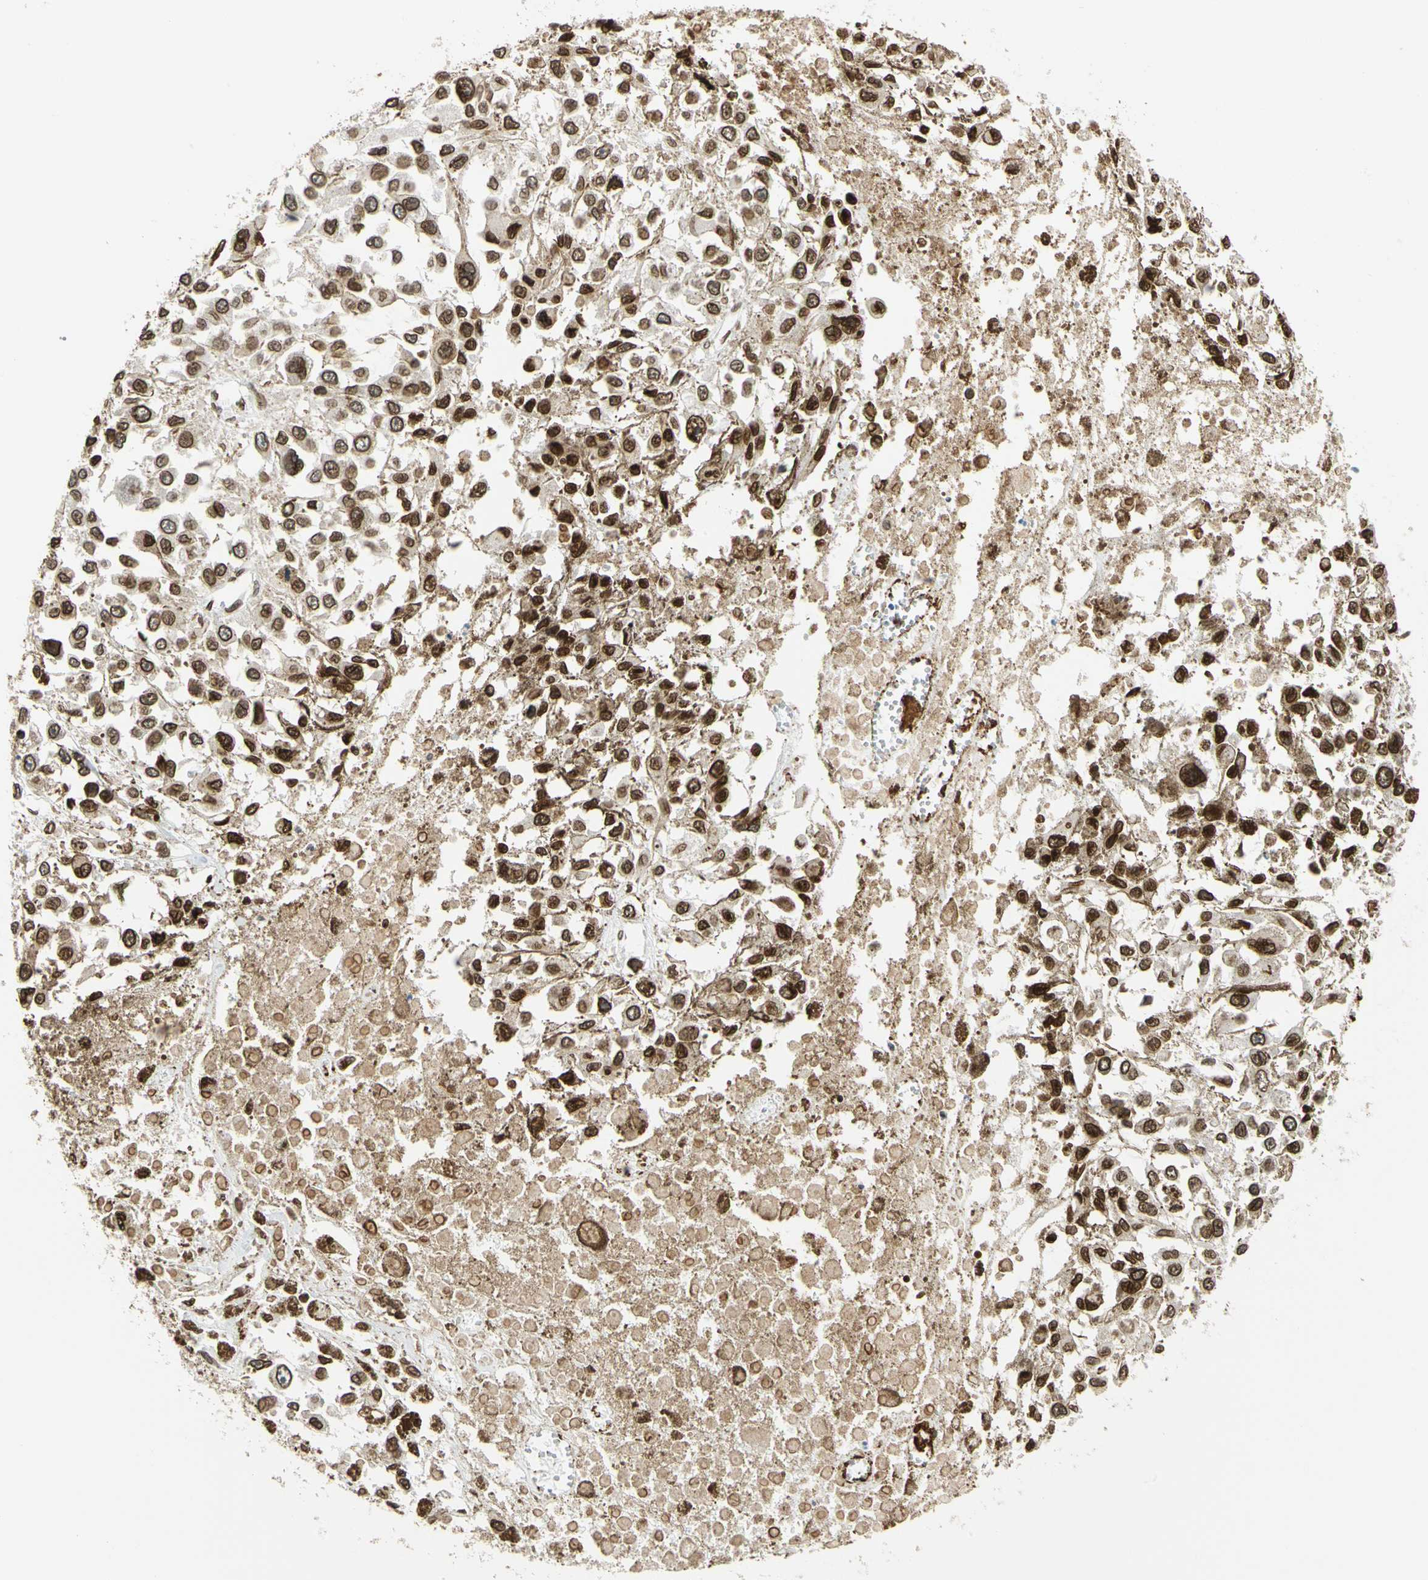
{"staining": {"intensity": "strong", "quantity": ">75%", "location": "cytoplasmic/membranous,nuclear"}, "tissue": "melanoma", "cell_type": "Tumor cells", "image_type": "cancer", "snomed": [{"axis": "morphology", "description": "Malignant melanoma, Metastatic site"}, {"axis": "topography", "description": "Lymph node"}], "caption": "Malignant melanoma (metastatic site) stained for a protein reveals strong cytoplasmic/membranous and nuclear positivity in tumor cells.", "gene": "SUN1", "patient": {"sex": "male", "age": 59}}